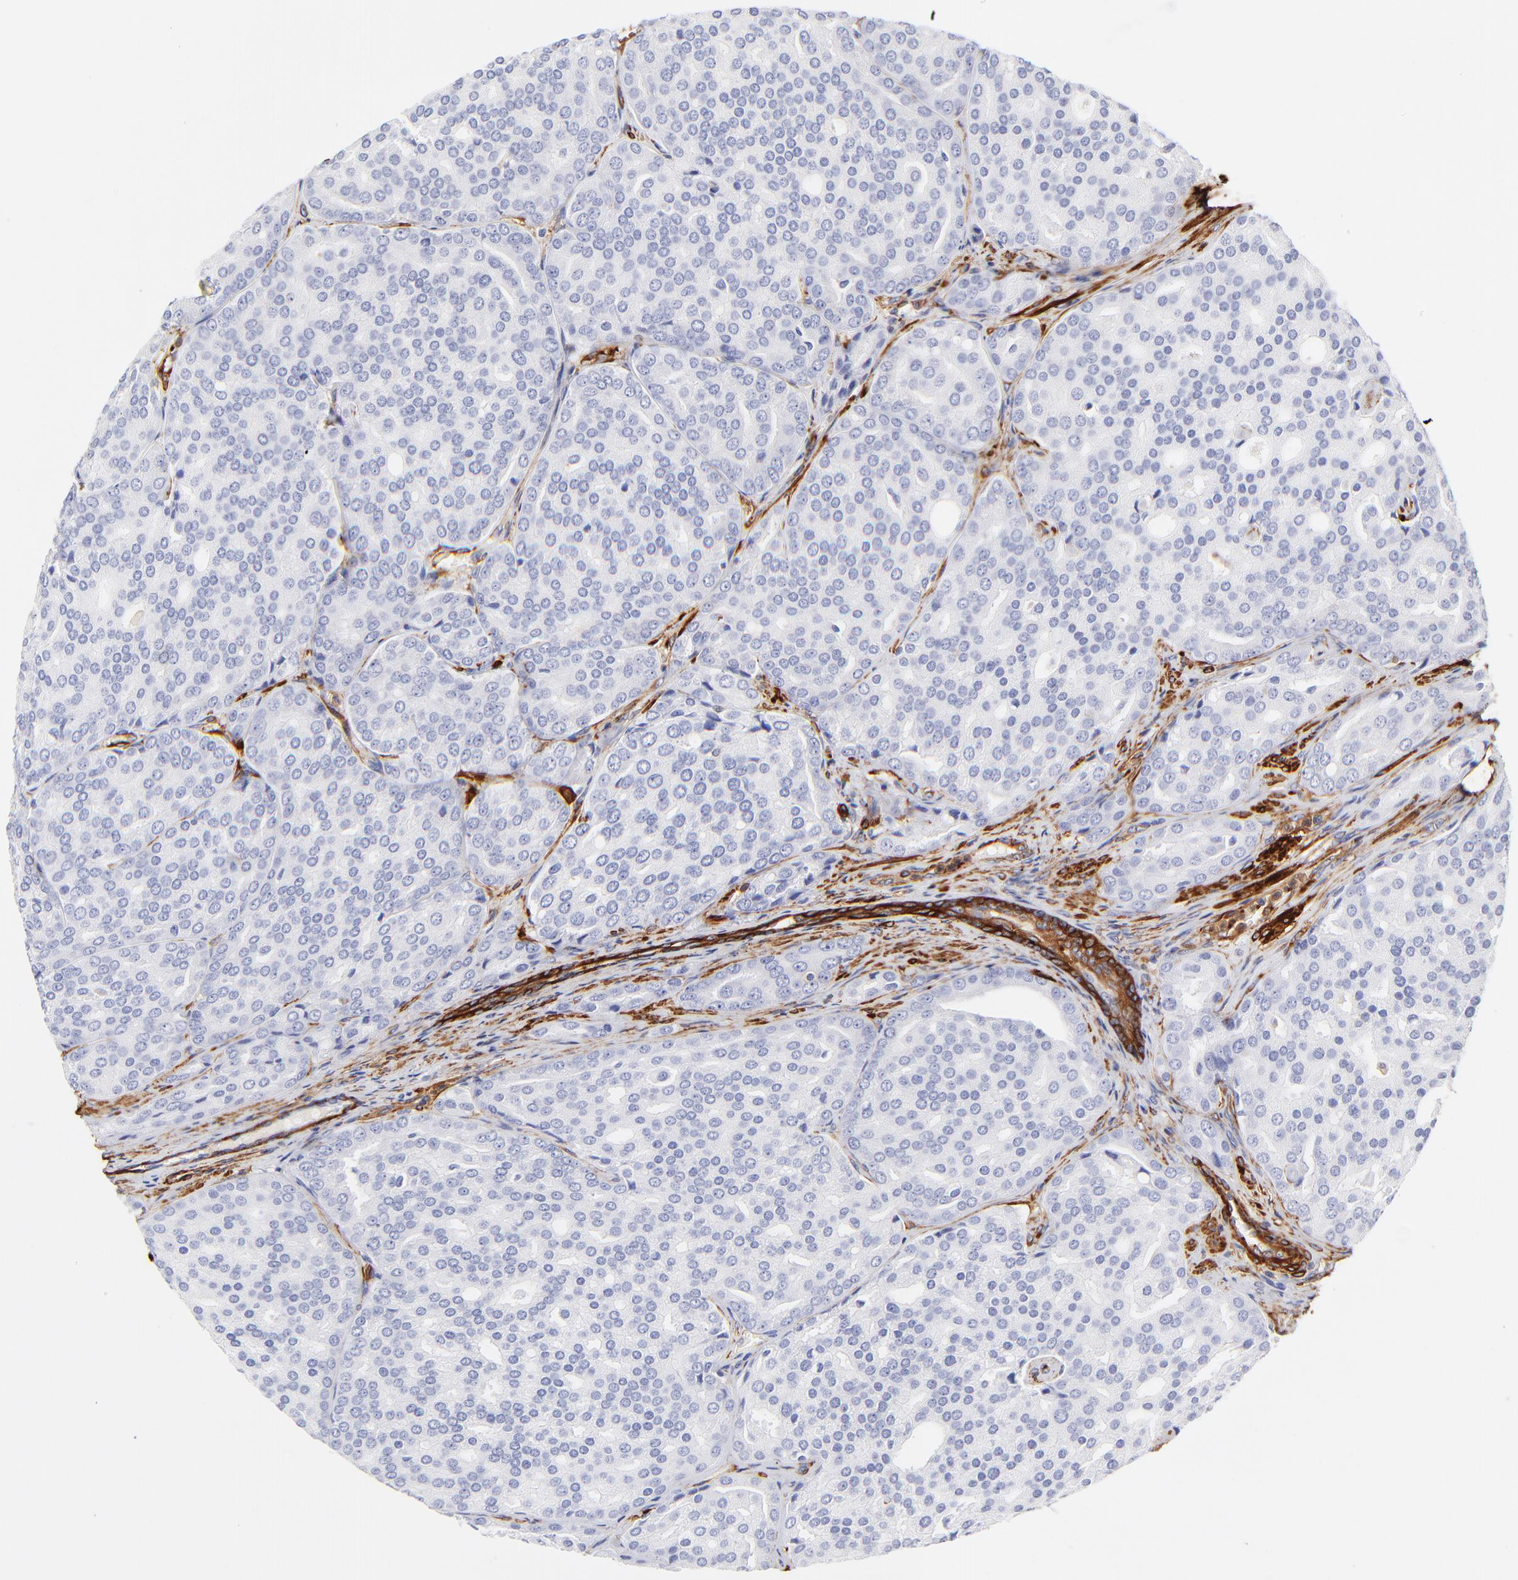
{"staining": {"intensity": "negative", "quantity": "none", "location": "none"}, "tissue": "prostate cancer", "cell_type": "Tumor cells", "image_type": "cancer", "snomed": [{"axis": "morphology", "description": "Adenocarcinoma, High grade"}, {"axis": "topography", "description": "Prostate"}], "caption": "There is no significant expression in tumor cells of prostate cancer.", "gene": "FLNA", "patient": {"sex": "male", "age": 64}}